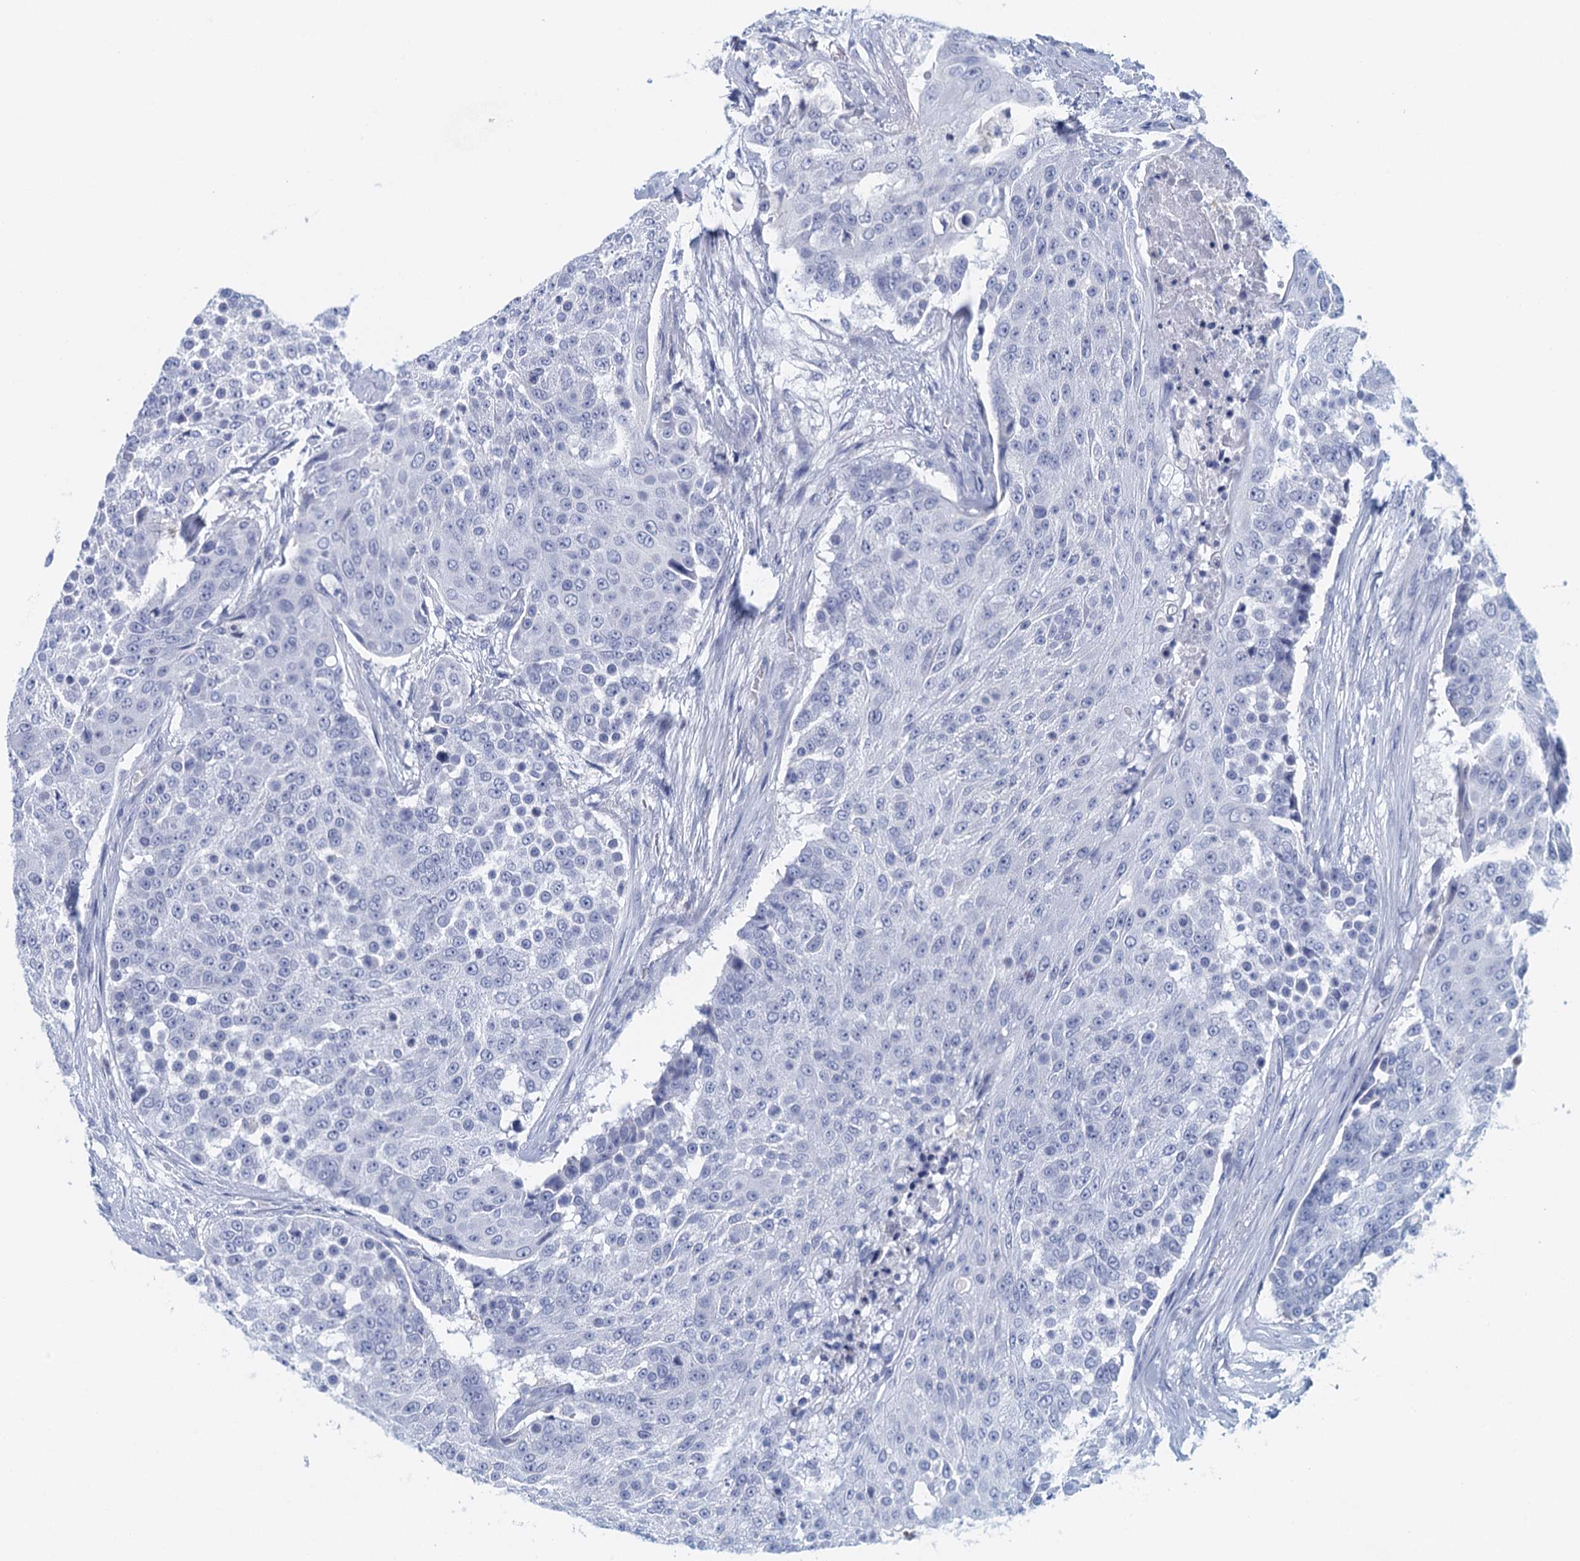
{"staining": {"intensity": "negative", "quantity": "none", "location": "none"}, "tissue": "urothelial cancer", "cell_type": "Tumor cells", "image_type": "cancer", "snomed": [{"axis": "morphology", "description": "Urothelial carcinoma, High grade"}, {"axis": "topography", "description": "Urinary bladder"}], "caption": "Tumor cells are negative for brown protein staining in urothelial cancer.", "gene": "CYP51A1", "patient": {"sex": "female", "age": 63}}